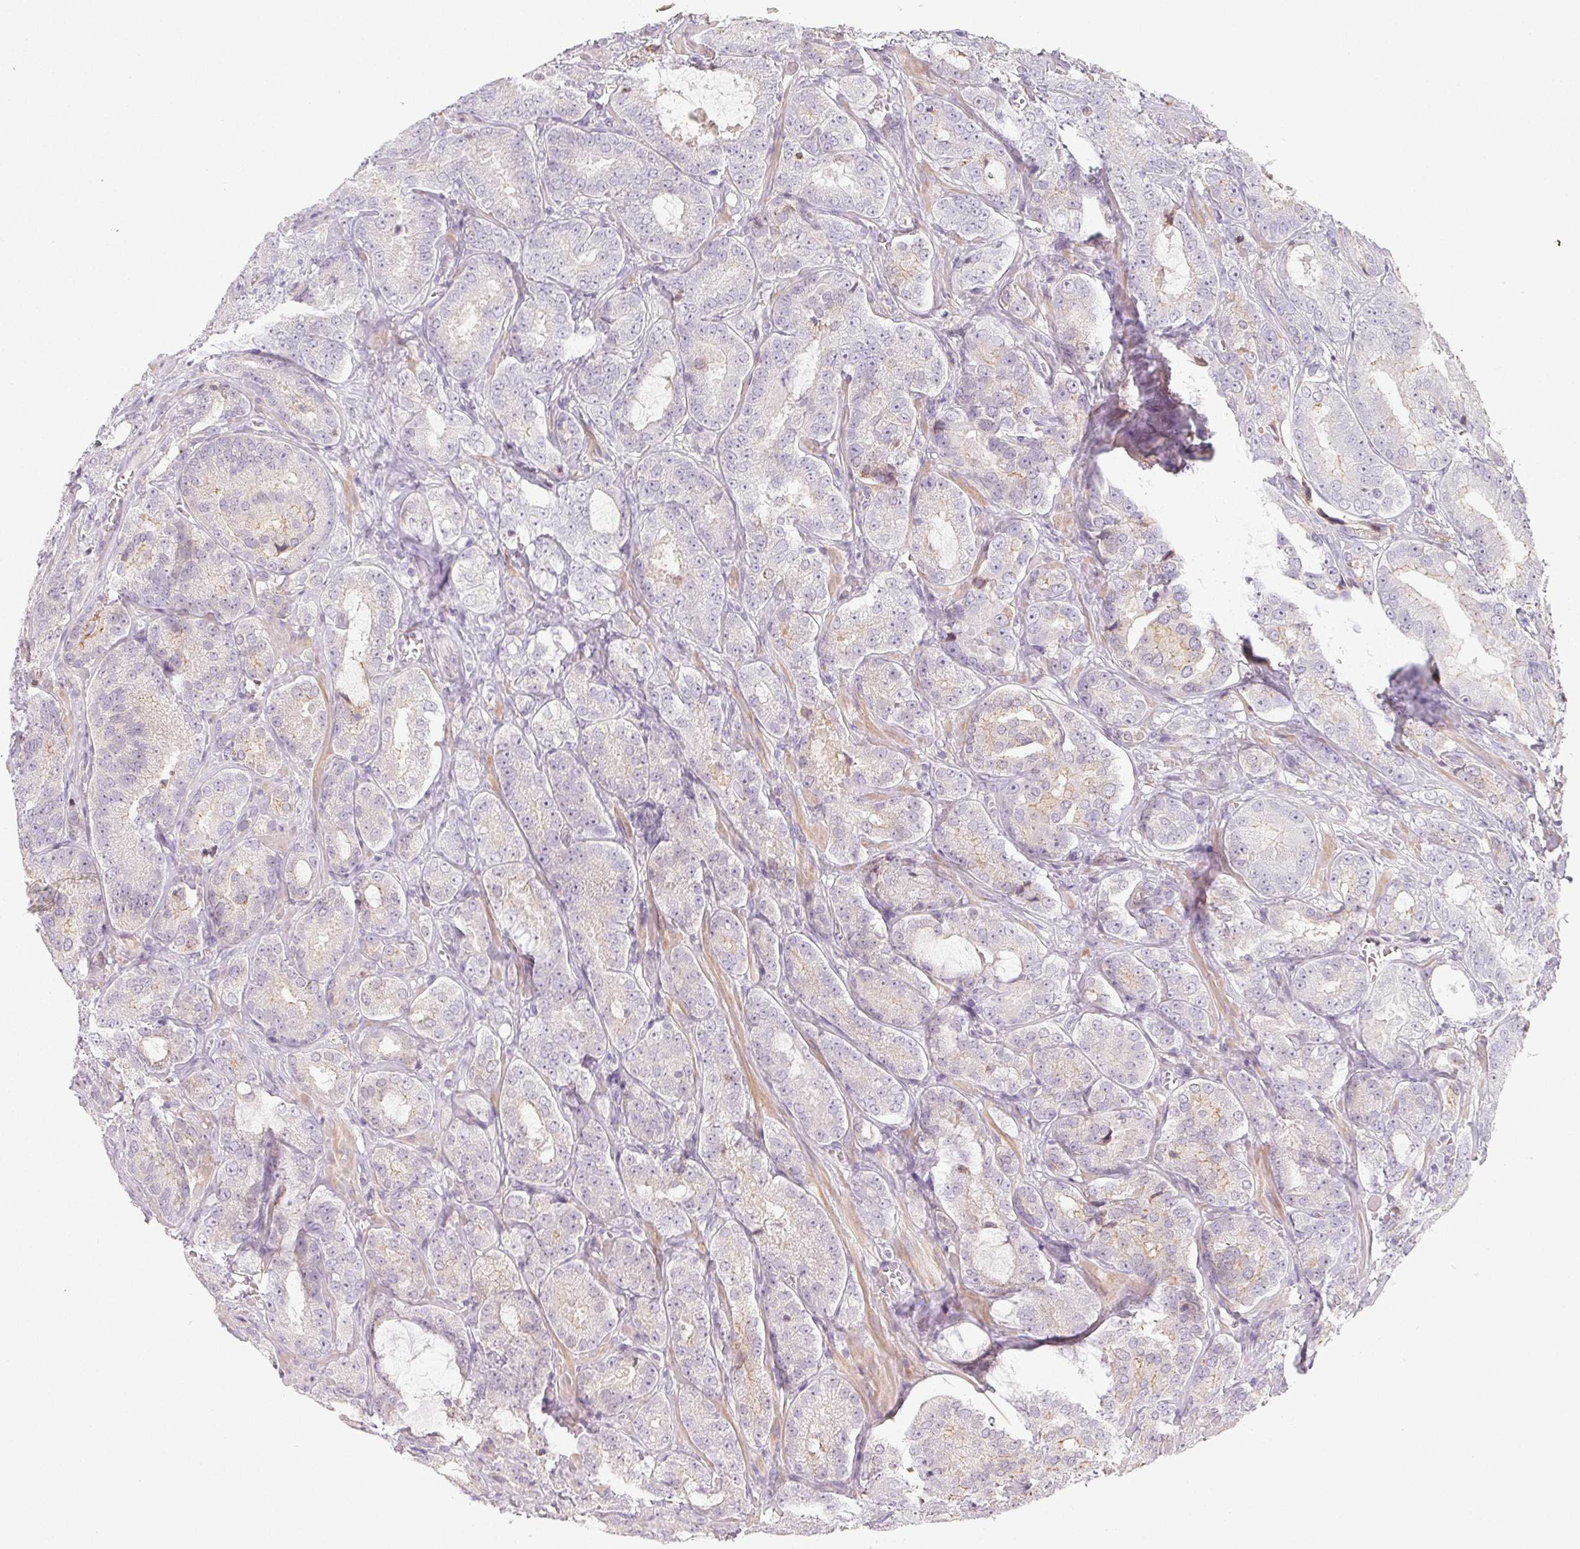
{"staining": {"intensity": "weak", "quantity": "<25%", "location": "cytoplasmic/membranous"}, "tissue": "prostate cancer", "cell_type": "Tumor cells", "image_type": "cancer", "snomed": [{"axis": "morphology", "description": "Adenocarcinoma, High grade"}, {"axis": "topography", "description": "Prostate"}], "caption": "Image shows no protein staining in tumor cells of prostate high-grade adenocarcinoma tissue.", "gene": "LRRC23", "patient": {"sex": "male", "age": 64}}